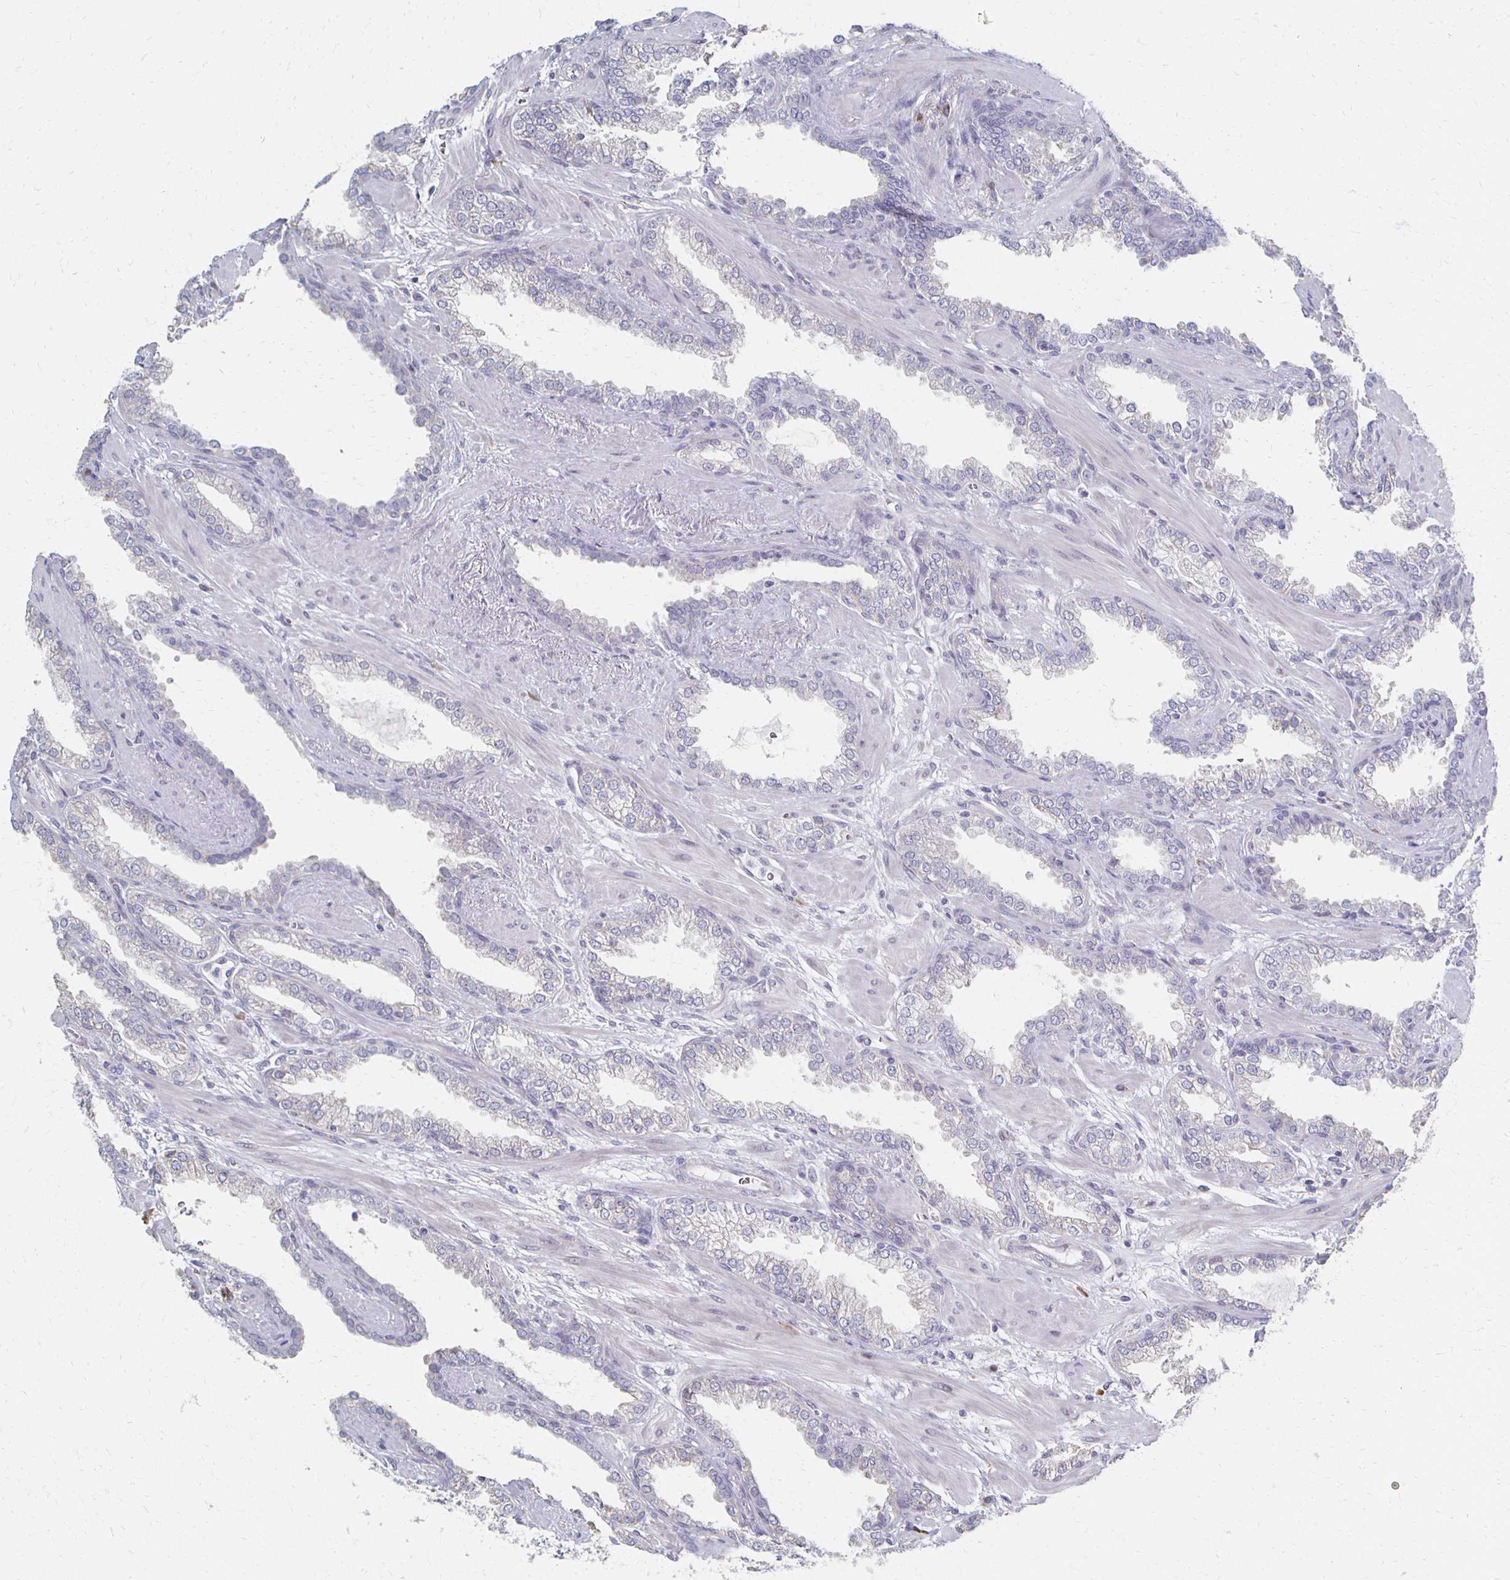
{"staining": {"intensity": "negative", "quantity": "none", "location": "none"}, "tissue": "prostate cancer", "cell_type": "Tumor cells", "image_type": "cancer", "snomed": [{"axis": "morphology", "description": "Adenocarcinoma, High grade"}, {"axis": "topography", "description": "Prostate"}], "caption": "The immunohistochemistry (IHC) histopathology image has no significant staining in tumor cells of prostate adenocarcinoma (high-grade) tissue.", "gene": "ATP1A3", "patient": {"sex": "male", "age": 60}}